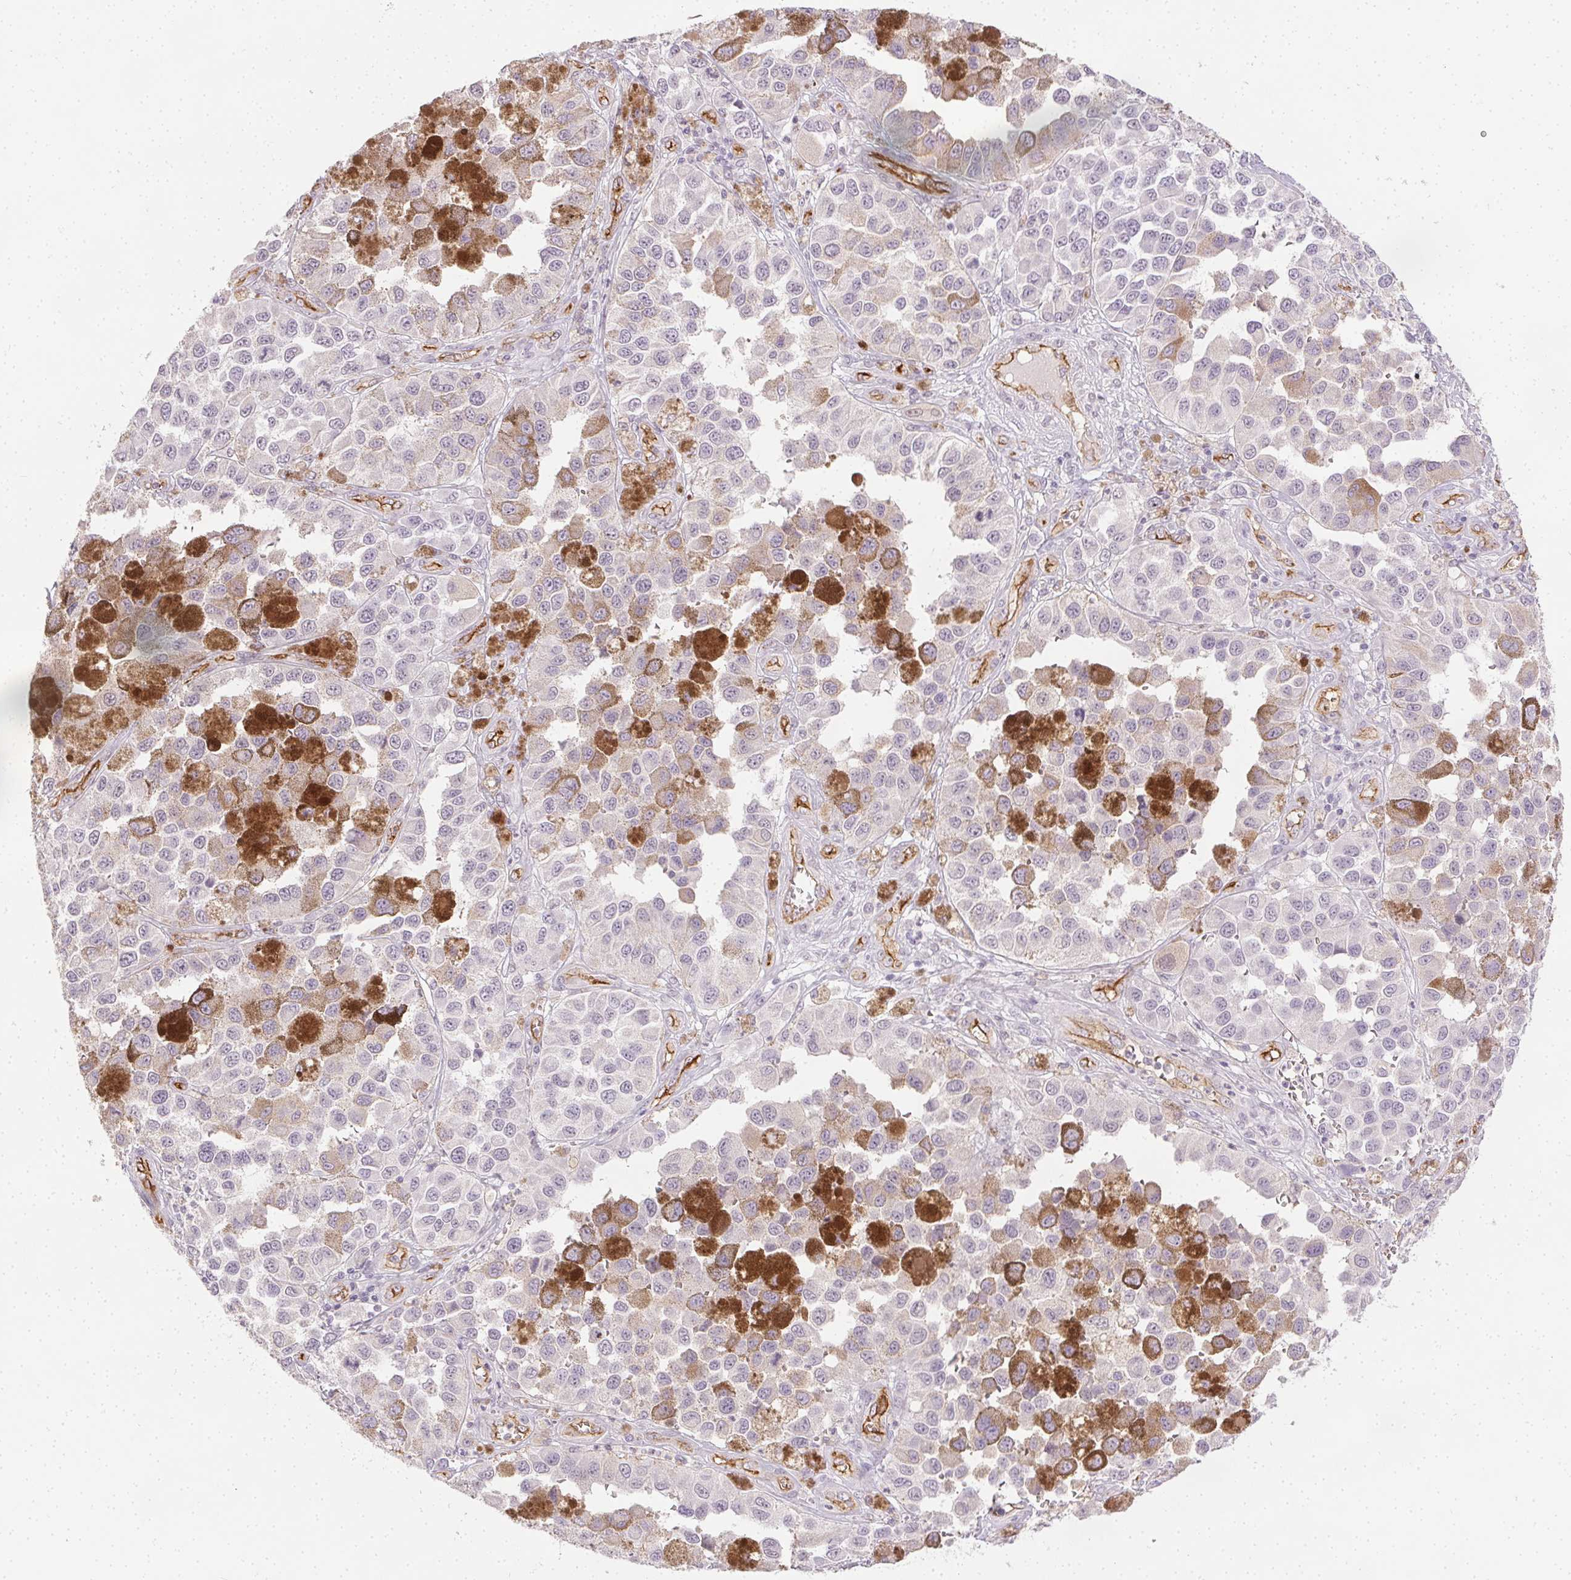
{"staining": {"intensity": "negative", "quantity": "none", "location": "none"}, "tissue": "melanoma", "cell_type": "Tumor cells", "image_type": "cancer", "snomed": [{"axis": "morphology", "description": "Malignant melanoma, NOS"}, {"axis": "topography", "description": "Skin"}], "caption": "High power microscopy photomicrograph of an immunohistochemistry (IHC) histopathology image of melanoma, revealing no significant expression in tumor cells.", "gene": "PODXL", "patient": {"sex": "female", "age": 58}}